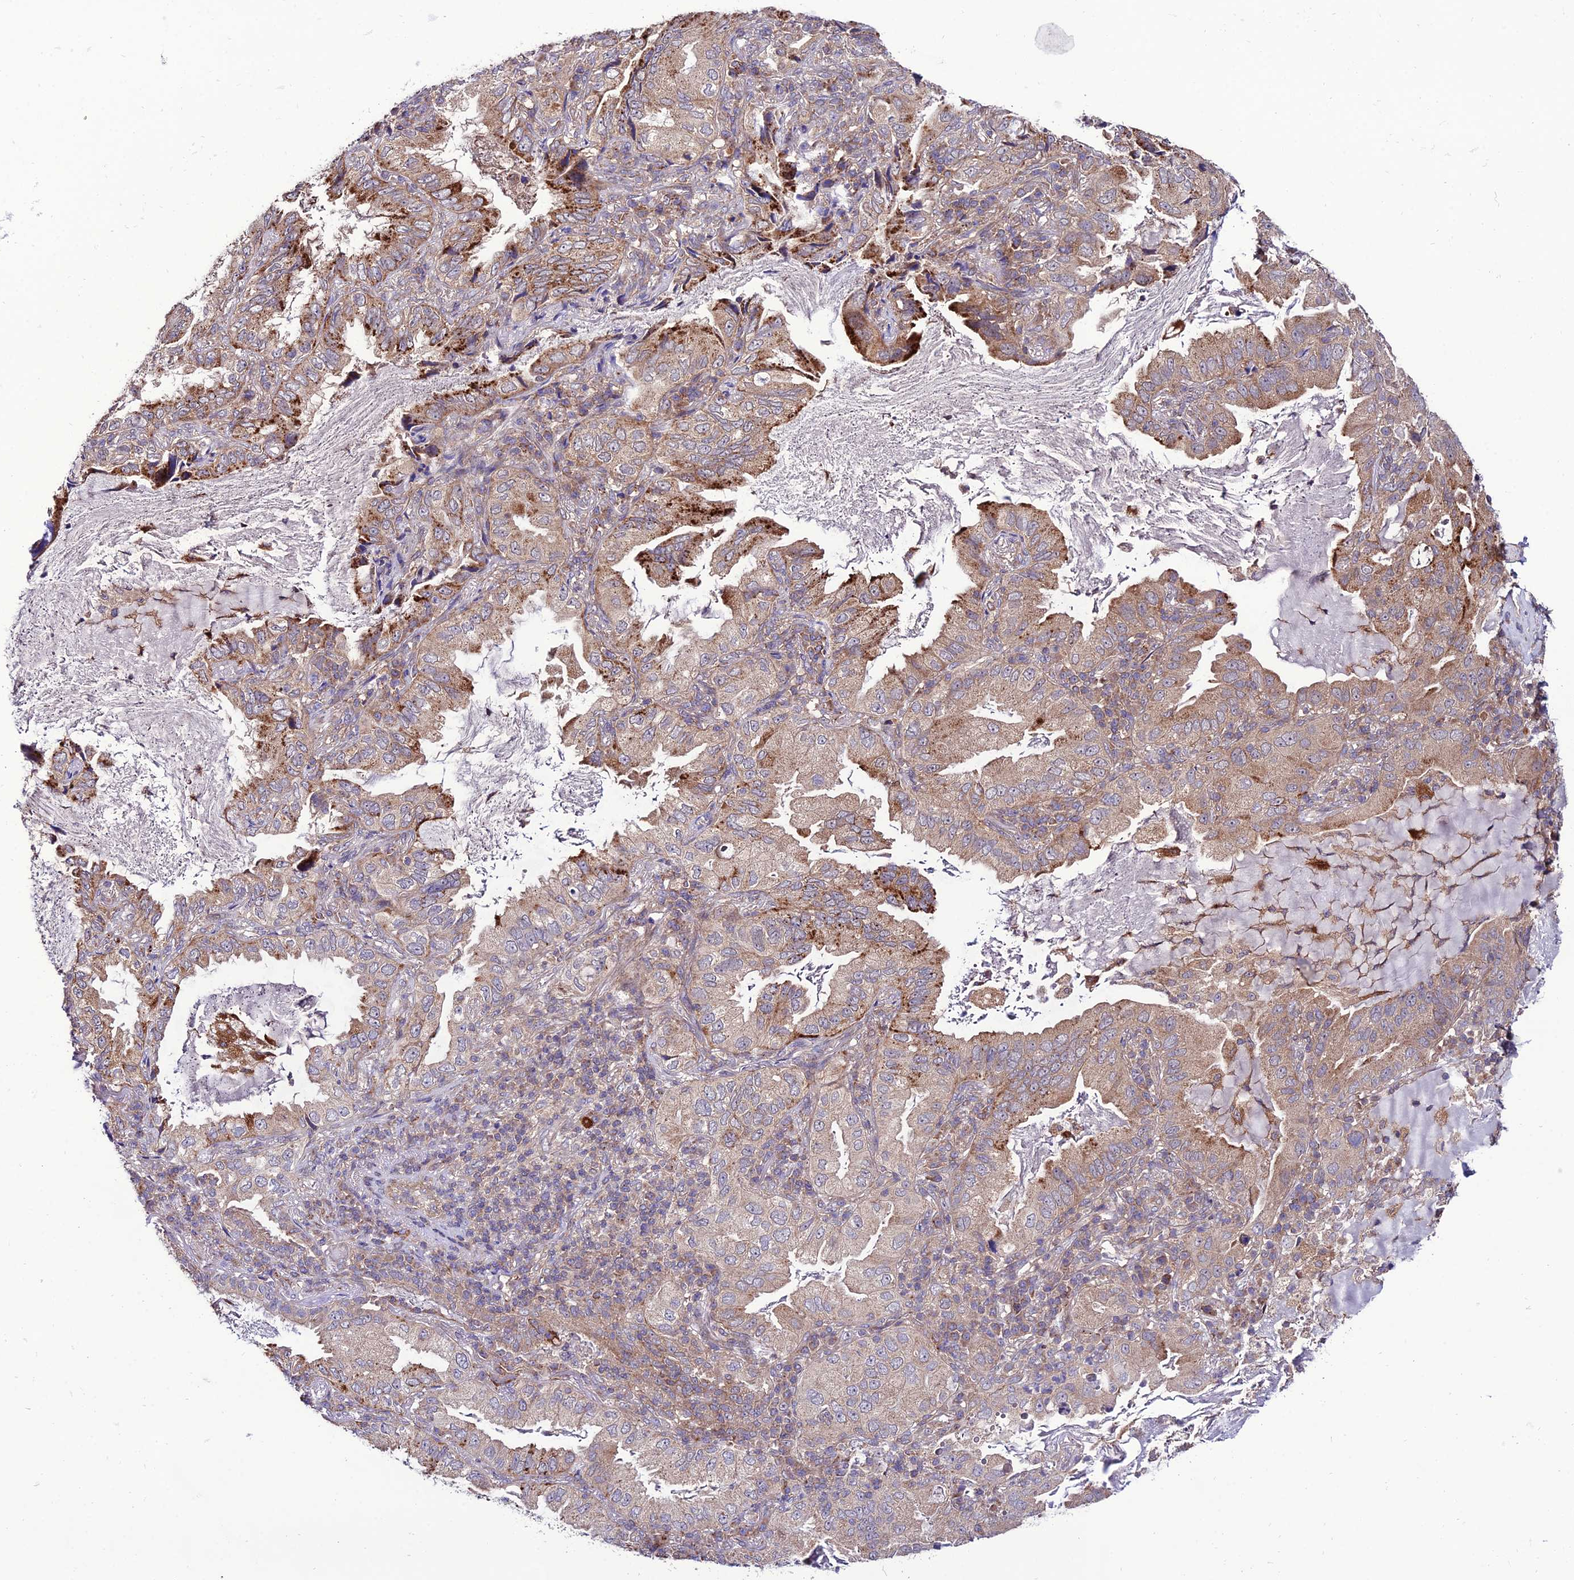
{"staining": {"intensity": "weak", "quantity": ">75%", "location": "cytoplasmic/membranous"}, "tissue": "lung cancer", "cell_type": "Tumor cells", "image_type": "cancer", "snomed": [{"axis": "morphology", "description": "Adenocarcinoma, NOS"}, {"axis": "topography", "description": "Lung"}], "caption": "DAB (3,3'-diaminobenzidine) immunohistochemical staining of adenocarcinoma (lung) demonstrates weak cytoplasmic/membranous protein staining in approximately >75% of tumor cells.", "gene": "PPIL3", "patient": {"sex": "female", "age": 69}}